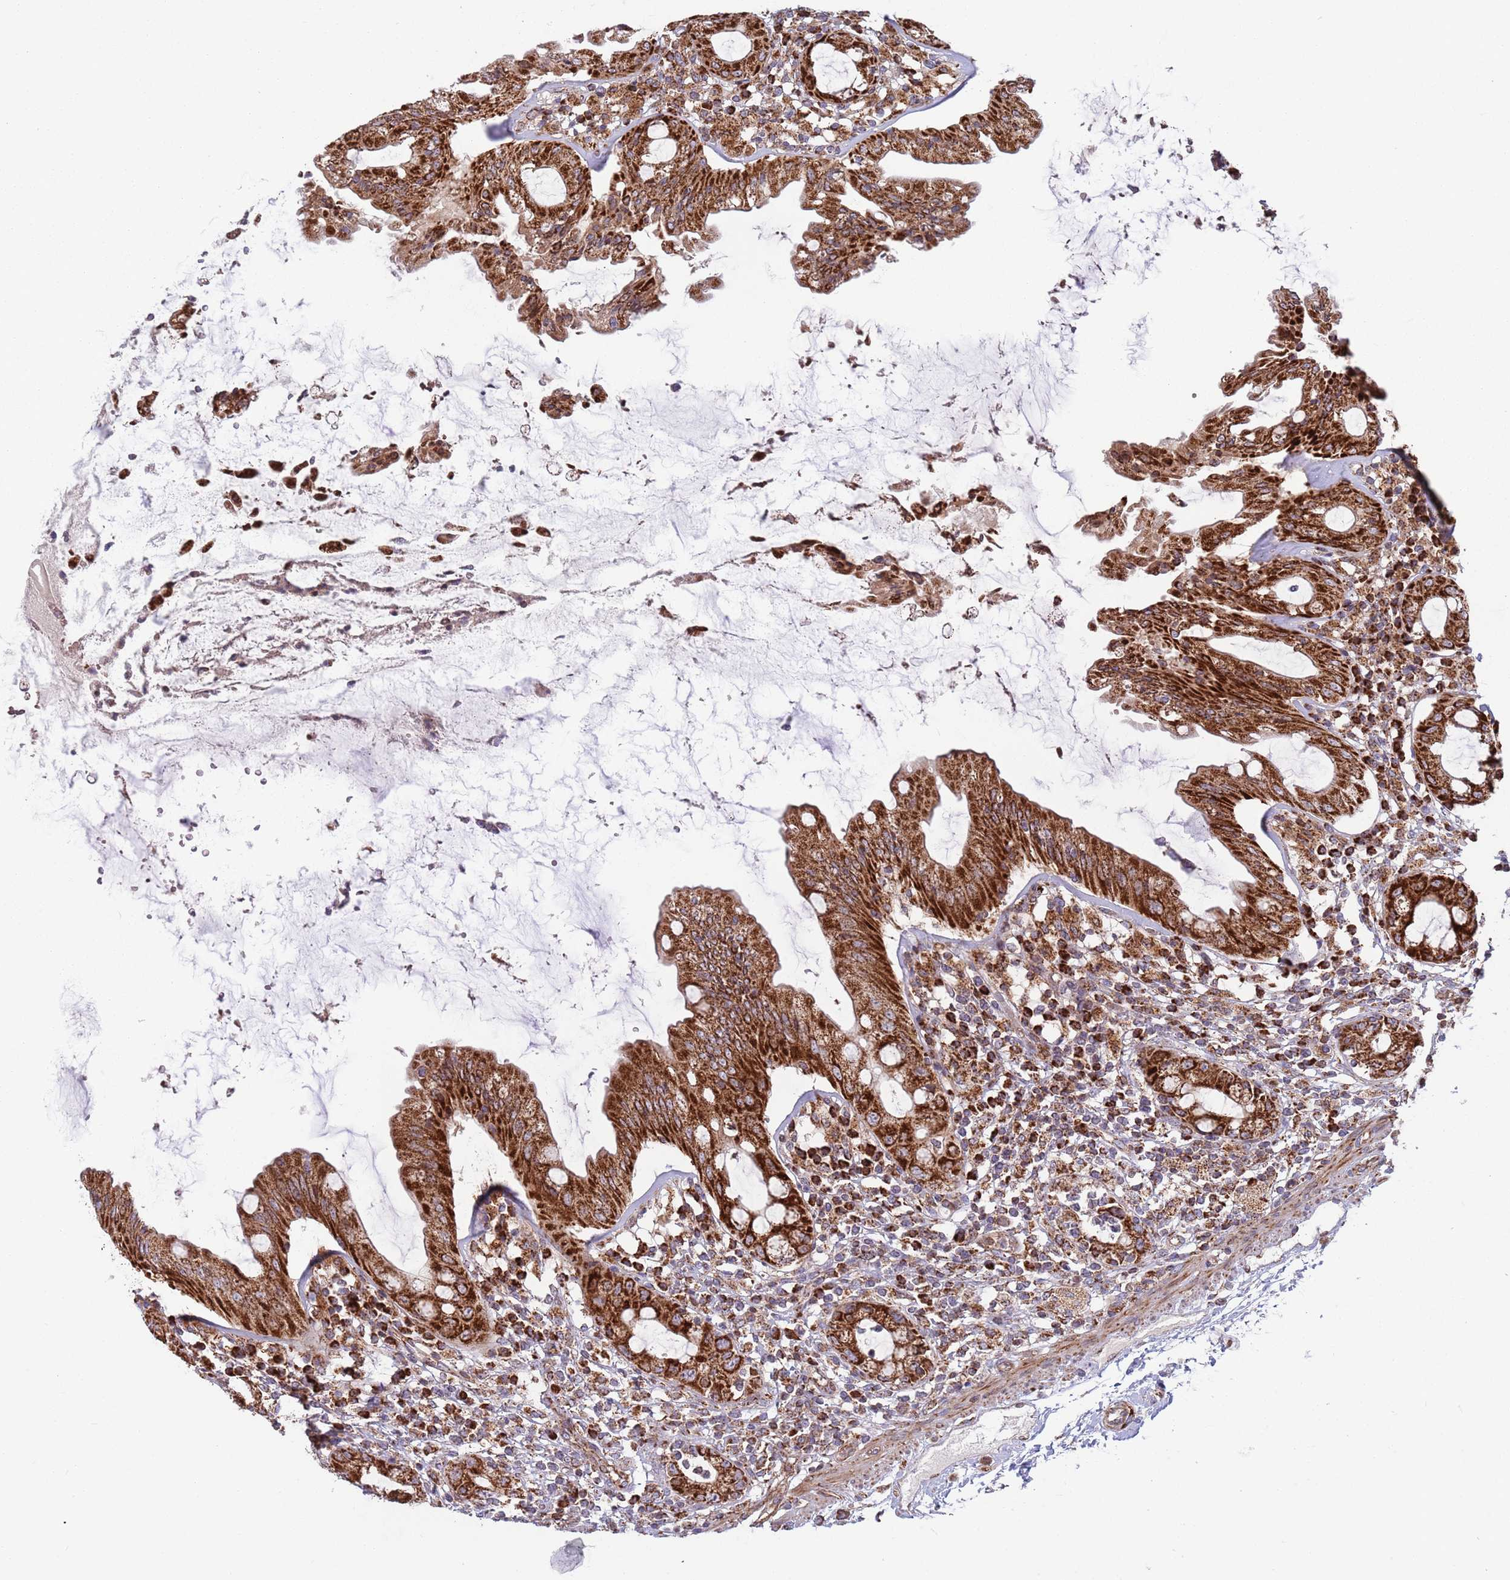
{"staining": {"intensity": "strong", "quantity": ">75%", "location": "cytoplasmic/membranous"}, "tissue": "rectum", "cell_type": "Glandular cells", "image_type": "normal", "snomed": [{"axis": "morphology", "description": "Normal tissue, NOS"}, {"axis": "topography", "description": "Rectum"}], "caption": "Protein positivity by immunohistochemistry (IHC) shows strong cytoplasmic/membranous positivity in approximately >75% of glandular cells in normal rectum.", "gene": "ATP5PD", "patient": {"sex": "female", "age": 57}}